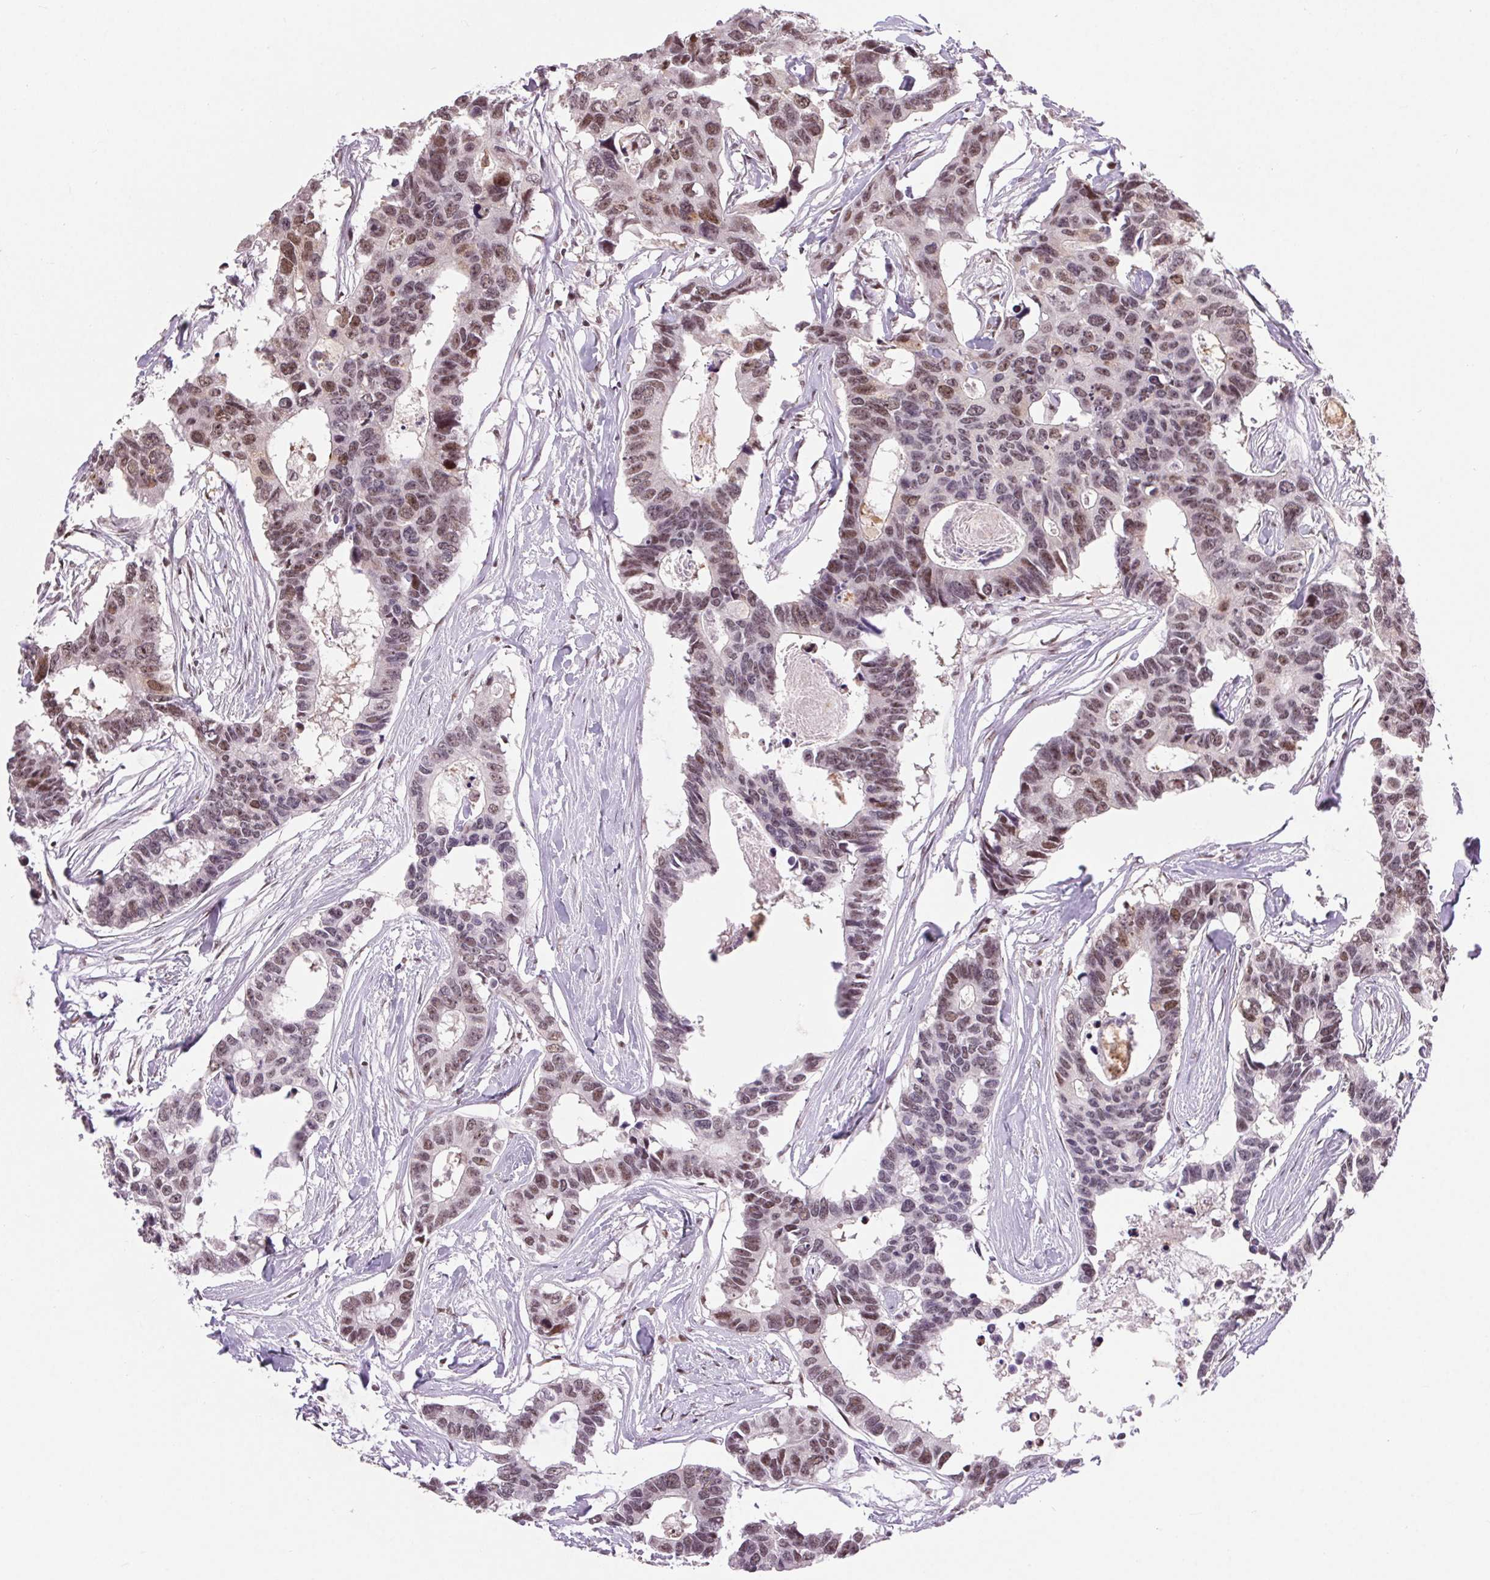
{"staining": {"intensity": "moderate", "quantity": "25%-75%", "location": "nuclear"}, "tissue": "colorectal cancer", "cell_type": "Tumor cells", "image_type": "cancer", "snomed": [{"axis": "morphology", "description": "Adenocarcinoma, NOS"}, {"axis": "topography", "description": "Rectum"}], "caption": "Moderate nuclear protein positivity is identified in approximately 25%-75% of tumor cells in adenocarcinoma (colorectal). The staining was performed using DAB, with brown indicating positive protein expression. Nuclei are stained blue with hematoxylin.", "gene": "CD2BP2", "patient": {"sex": "male", "age": 57}}